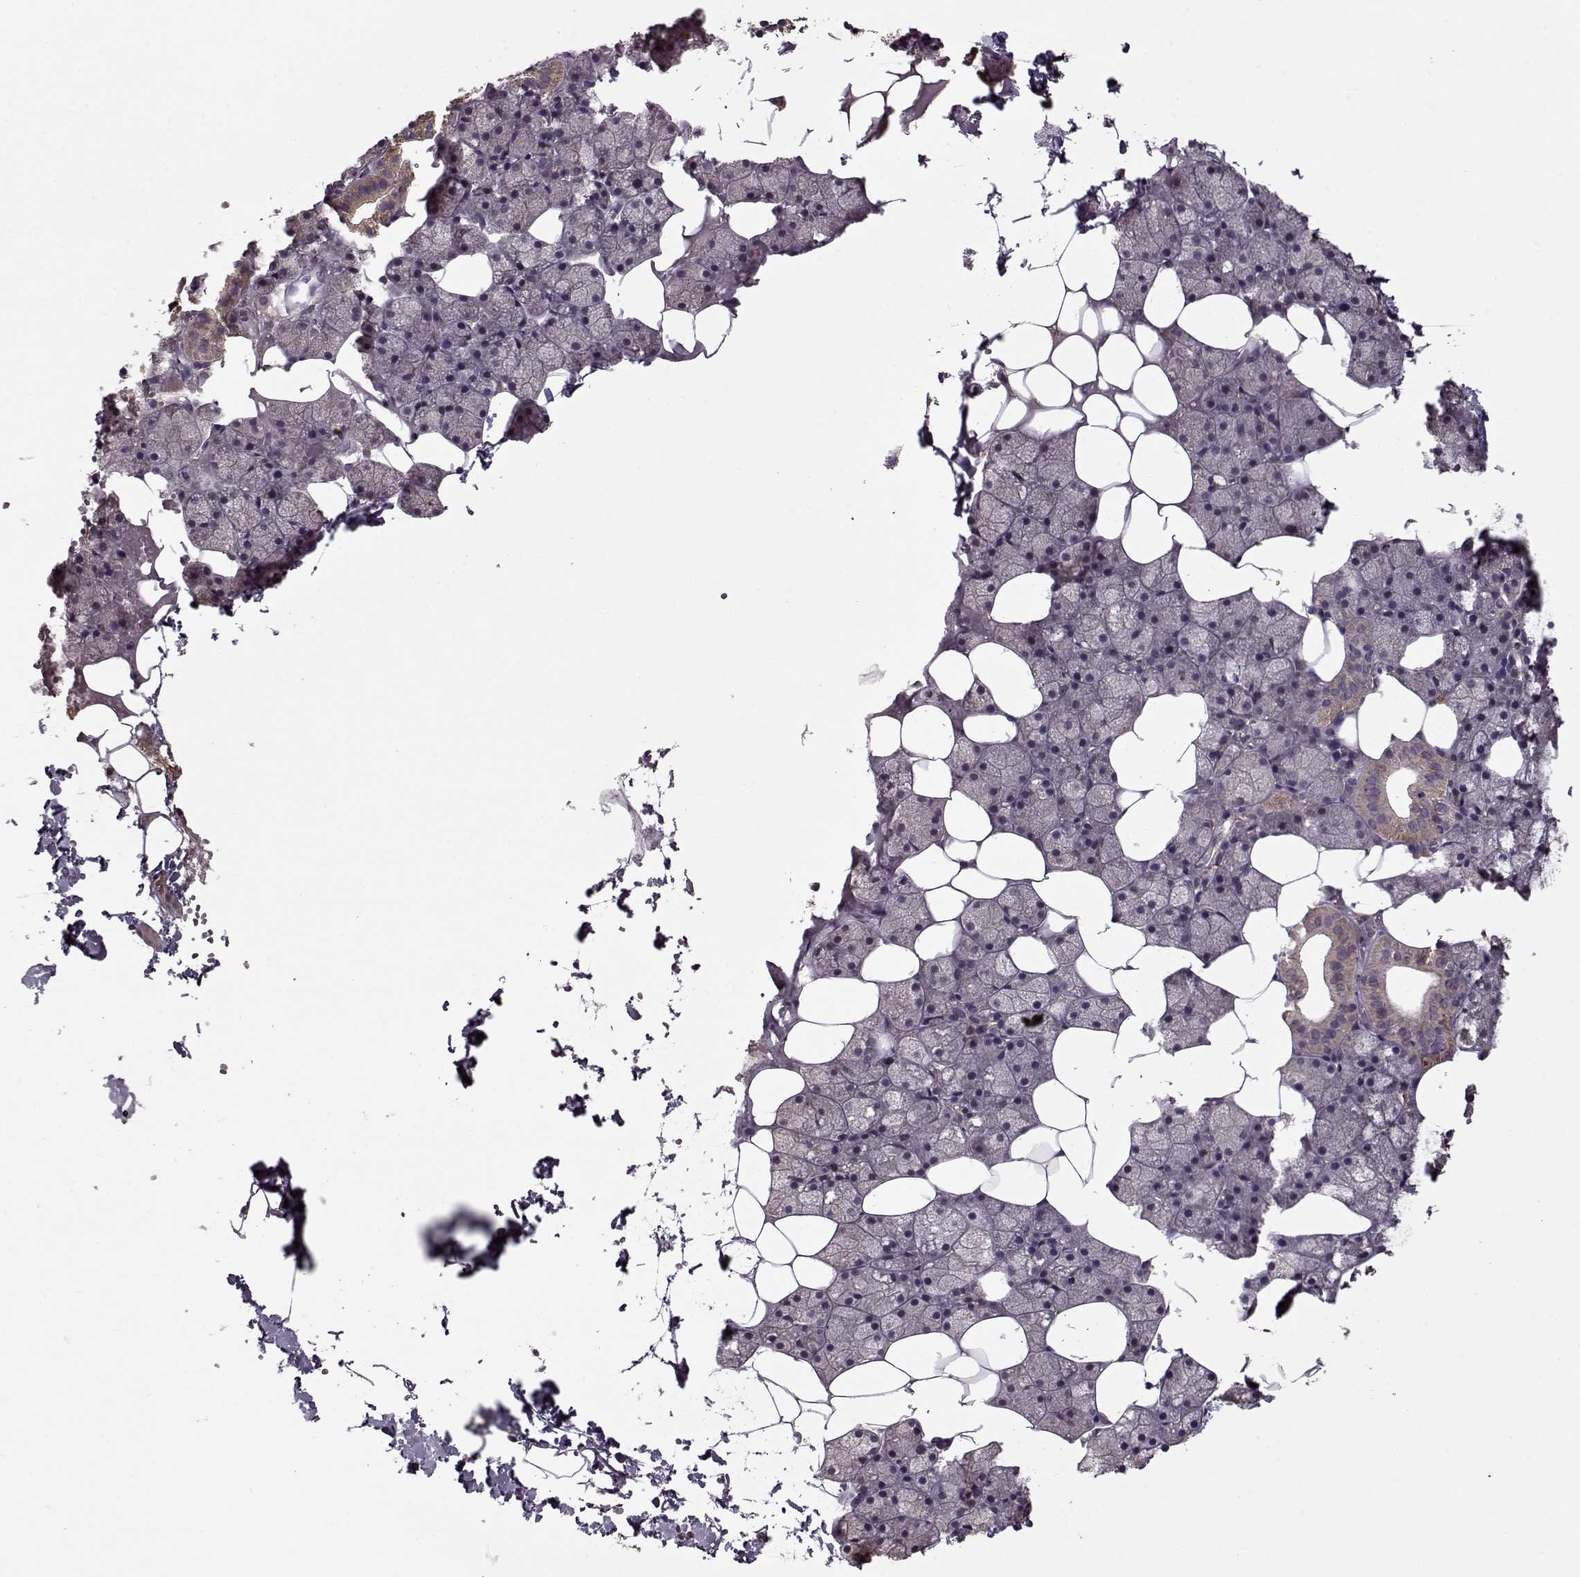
{"staining": {"intensity": "moderate", "quantity": "<25%", "location": "cytoplasmic/membranous"}, "tissue": "salivary gland", "cell_type": "Glandular cells", "image_type": "normal", "snomed": [{"axis": "morphology", "description": "Normal tissue, NOS"}, {"axis": "topography", "description": "Salivary gland"}], "caption": "Immunohistochemical staining of benign salivary gland displays <25% levels of moderate cytoplasmic/membranous protein positivity in about <25% of glandular cells.", "gene": "IMMP1L", "patient": {"sex": "male", "age": 38}}